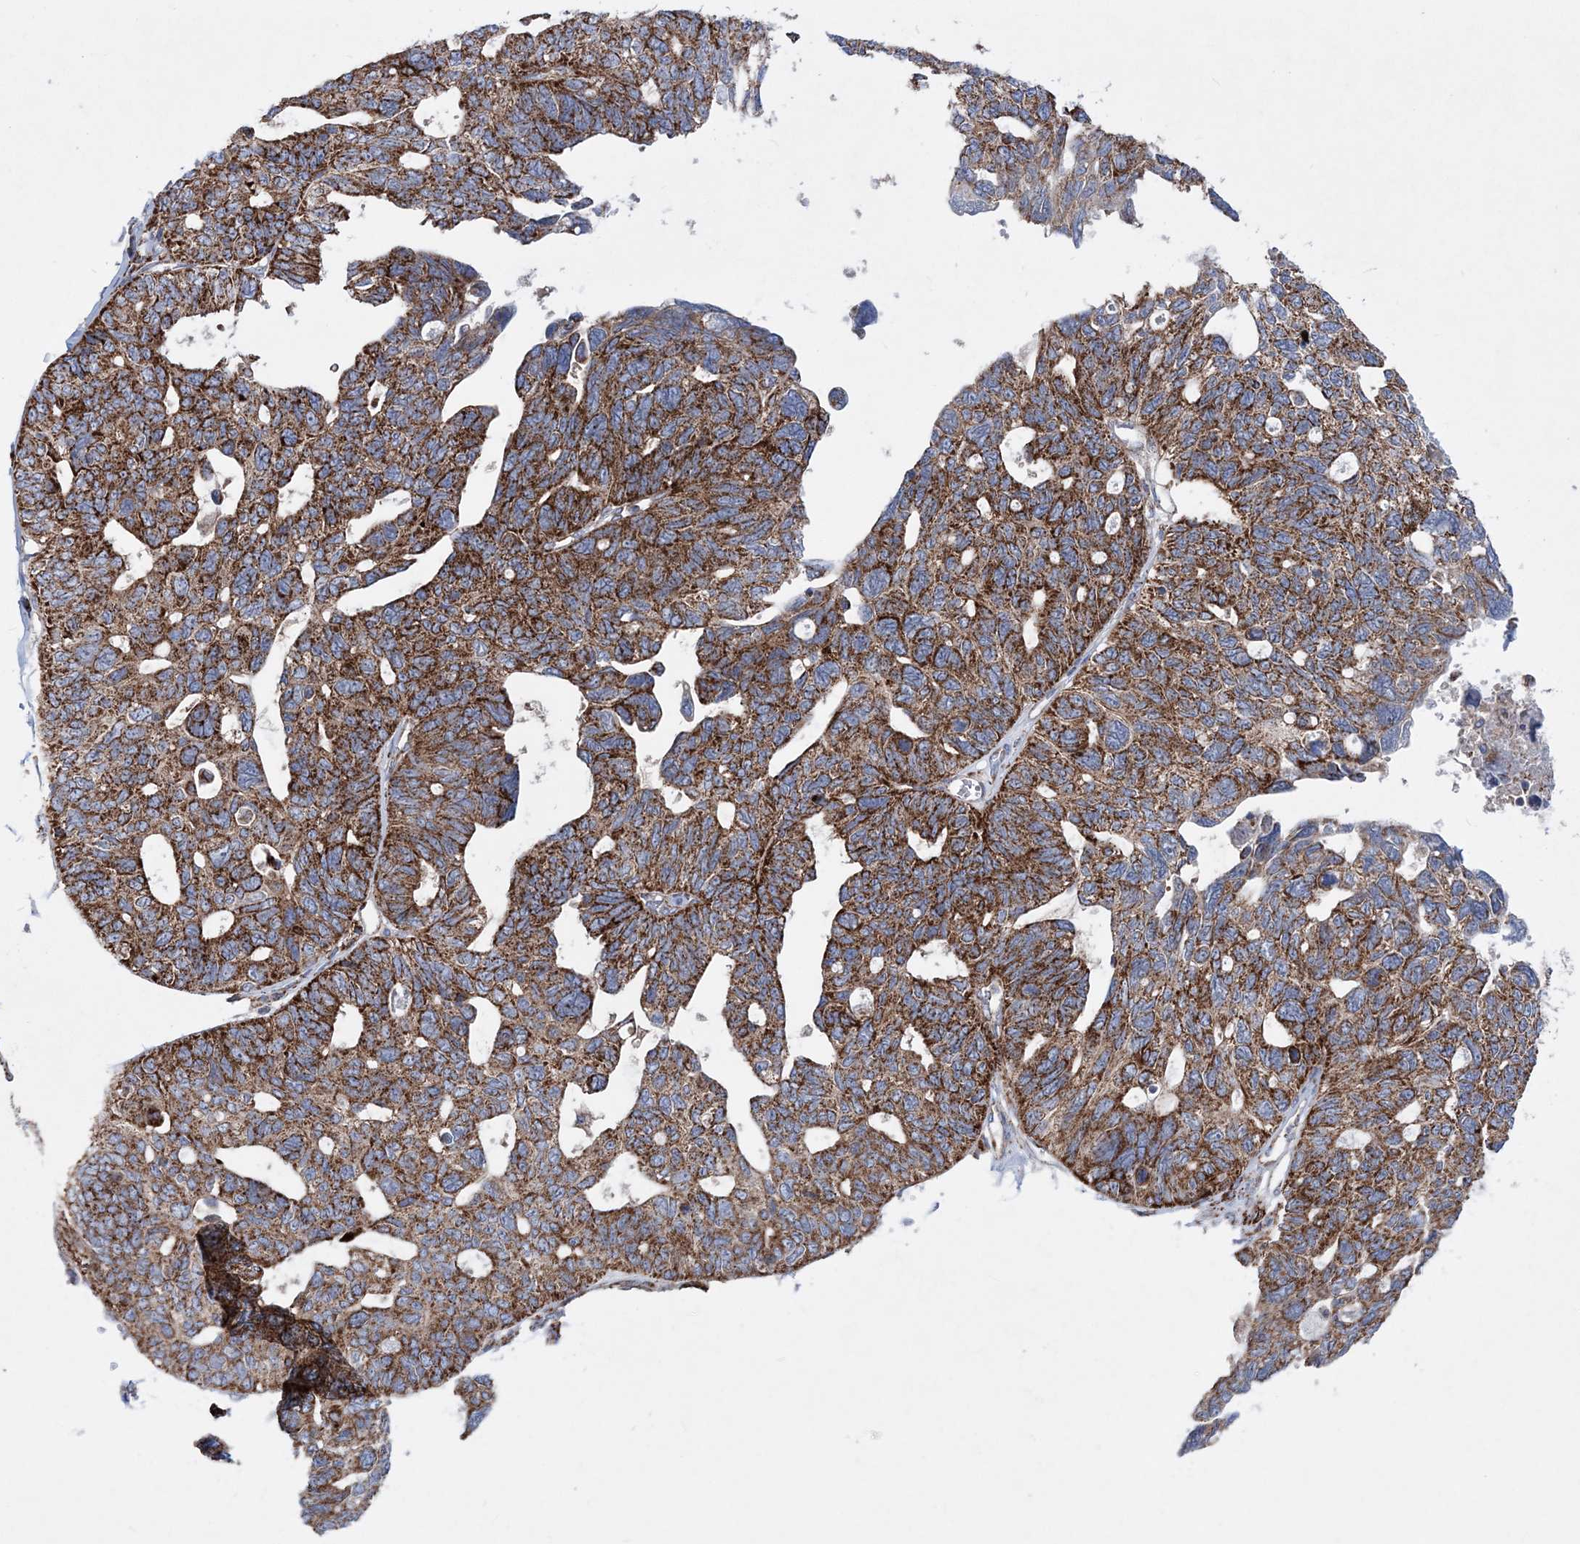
{"staining": {"intensity": "strong", "quantity": ">75%", "location": "cytoplasmic/membranous"}, "tissue": "ovarian cancer", "cell_type": "Tumor cells", "image_type": "cancer", "snomed": [{"axis": "morphology", "description": "Cystadenocarcinoma, serous, NOS"}, {"axis": "topography", "description": "Ovary"}], "caption": "IHC photomicrograph of ovarian cancer stained for a protein (brown), which displays high levels of strong cytoplasmic/membranous positivity in about >75% of tumor cells.", "gene": "NGLY1", "patient": {"sex": "female", "age": 79}}